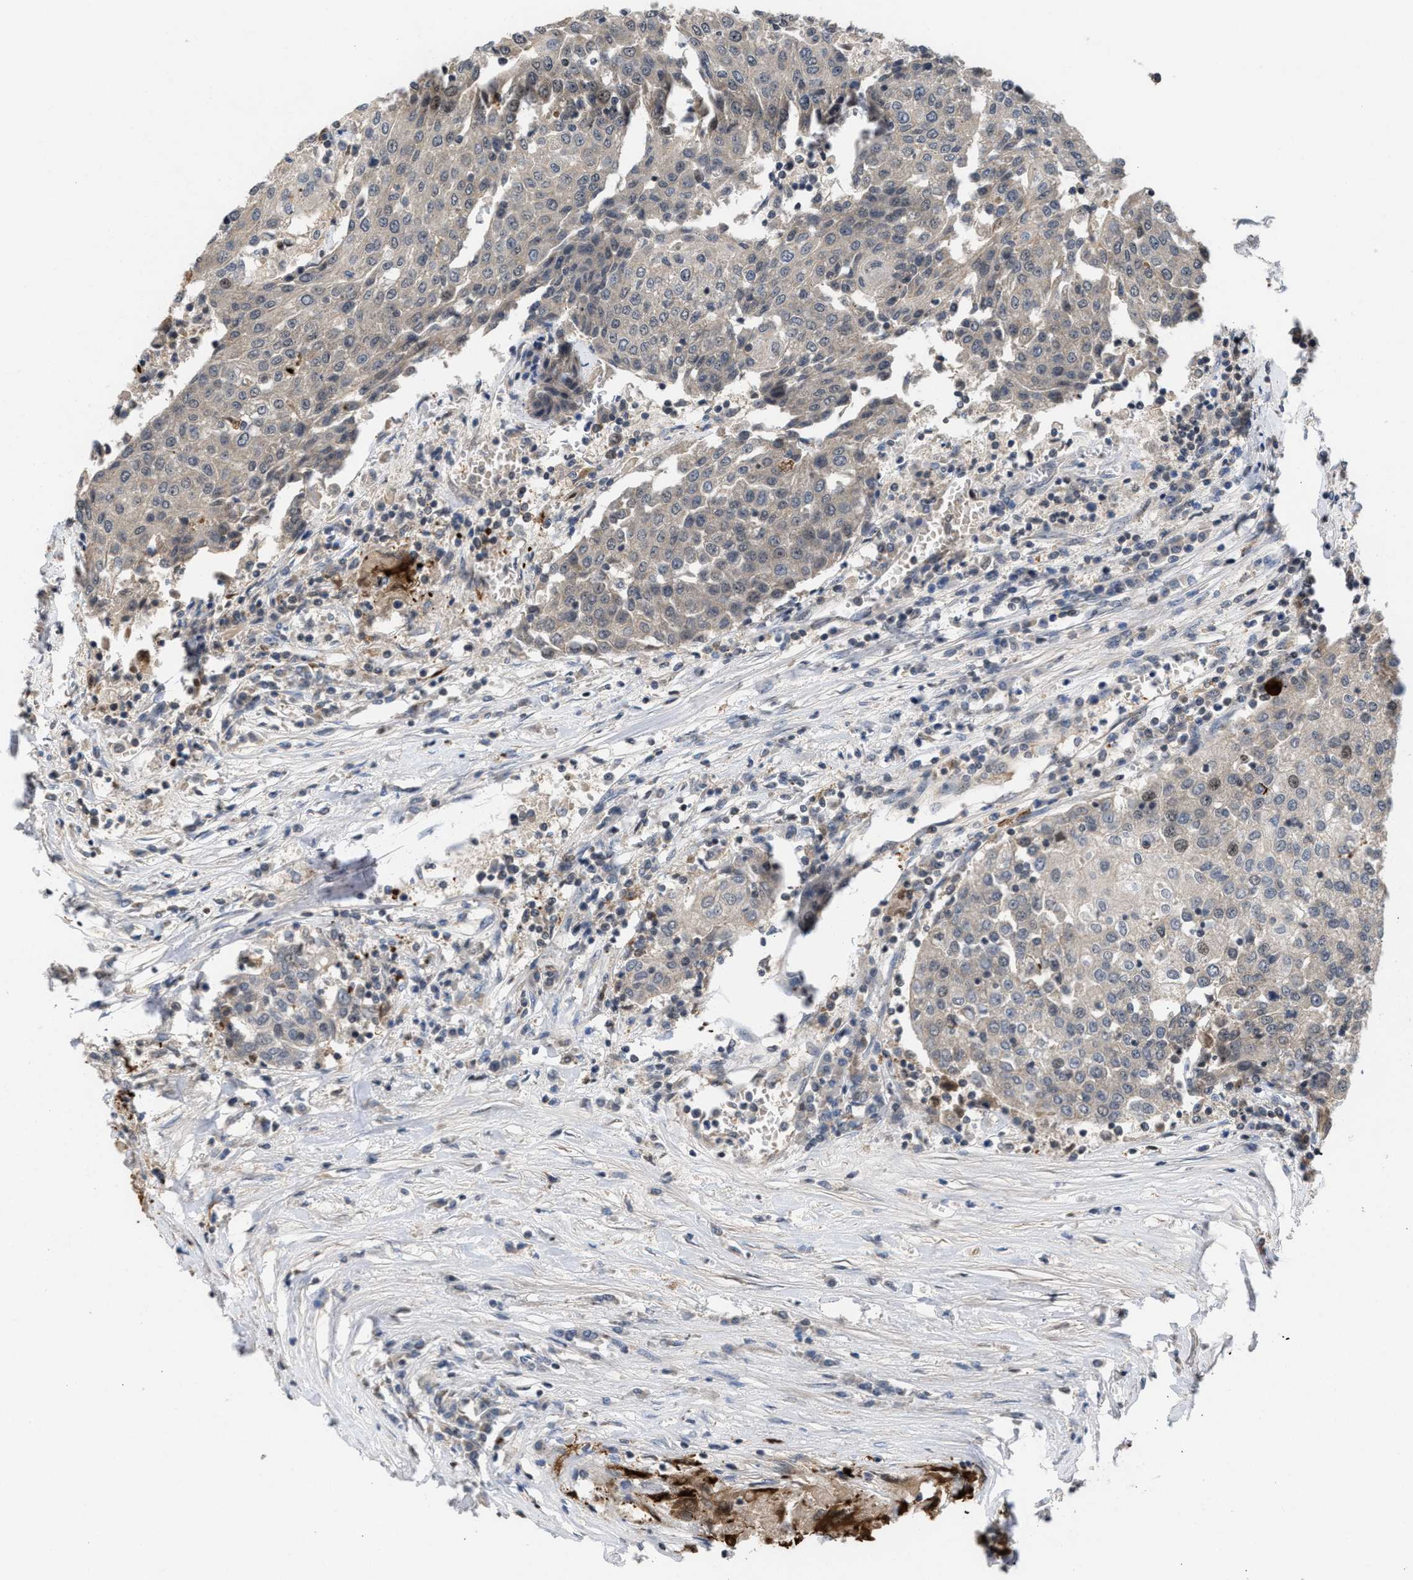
{"staining": {"intensity": "negative", "quantity": "none", "location": "none"}, "tissue": "urothelial cancer", "cell_type": "Tumor cells", "image_type": "cancer", "snomed": [{"axis": "morphology", "description": "Urothelial carcinoma, High grade"}, {"axis": "topography", "description": "Urinary bladder"}], "caption": "The immunohistochemistry (IHC) photomicrograph has no significant staining in tumor cells of urothelial cancer tissue.", "gene": "C9orf78", "patient": {"sex": "female", "age": 85}}